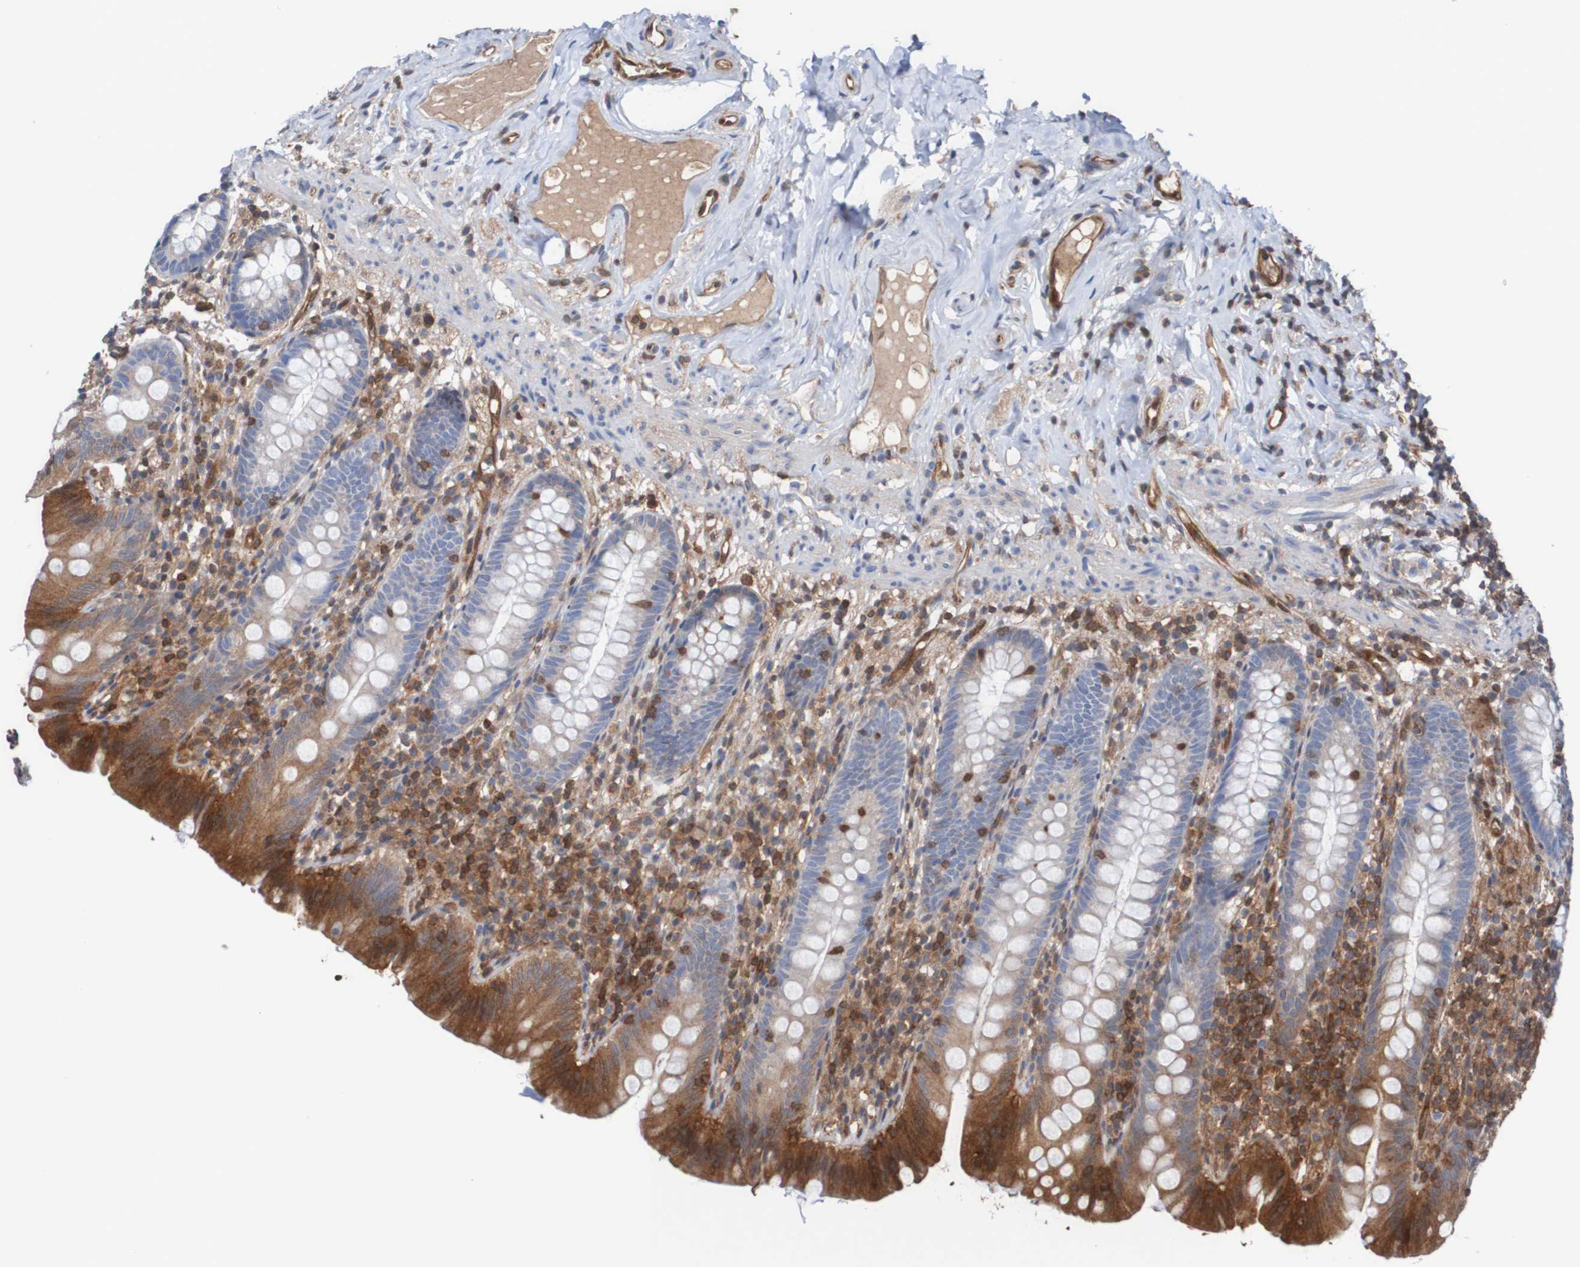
{"staining": {"intensity": "strong", "quantity": "25%-75%", "location": "cytoplasmic/membranous"}, "tissue": "appendix", "cell_type": "Glandular cells", "image_type": "normal", "snomed": [{"axis": "morphology", "description": "Normal tissue, NOS"}, {"axis": "topography", "description": "Appendix"}], "caption": "A photomicrograph showing strong cytoplasmic/membranous expression in approximately 25%-75% of glandular cells in unremarkable appendix, as visualized by brown immunohistochemical staining.", "gene": "RIGI", "patient": {"sex": "male", "age": 52}}